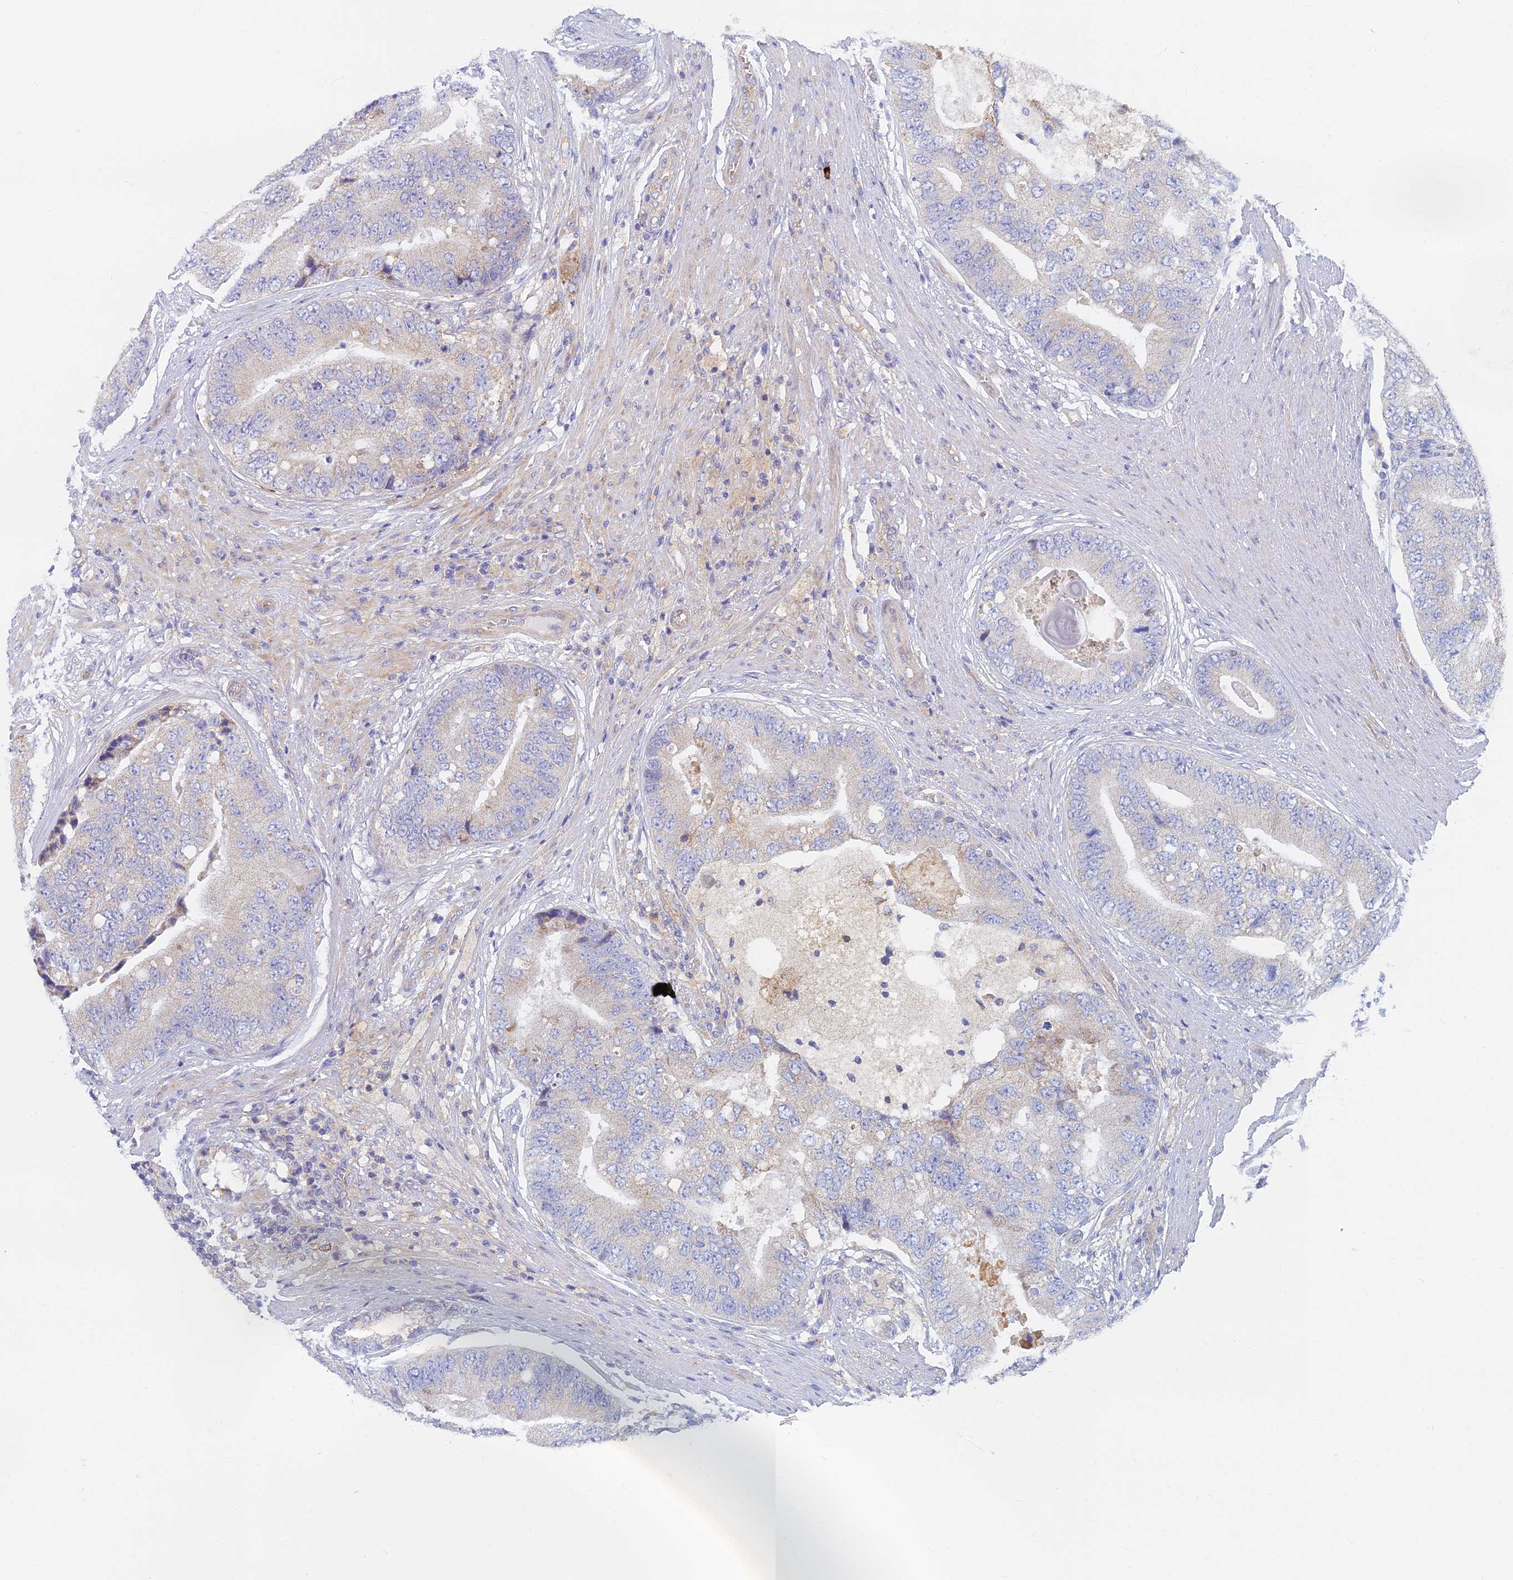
{"staining": {"intensity": "moderate", "quantity": "<25%", "location": "cytoplasmic/membranous"}, "tissue": "prostate cancer", "cell_type": "Tumor cells", "image_type": "cancer", "snomed": [{"axis": "morphology", "description": "Adenocarcinoma, High grade"}, {"axis": "topography", "description": "Prostate"}], "caption": "High-magnification brightfield microscopy of adenocarcinoma (high-grade) (prostate) stained with DAB (3,3'-diaminobenzidine) (brown) and counterstained with hematoxylin (blue). tumor cells exhibit moderate cytoplasmic/membranous expression is seen in about<25% of cells.", "gene": "TMEM44", "patient": {"sex": "male", "age": 70}}